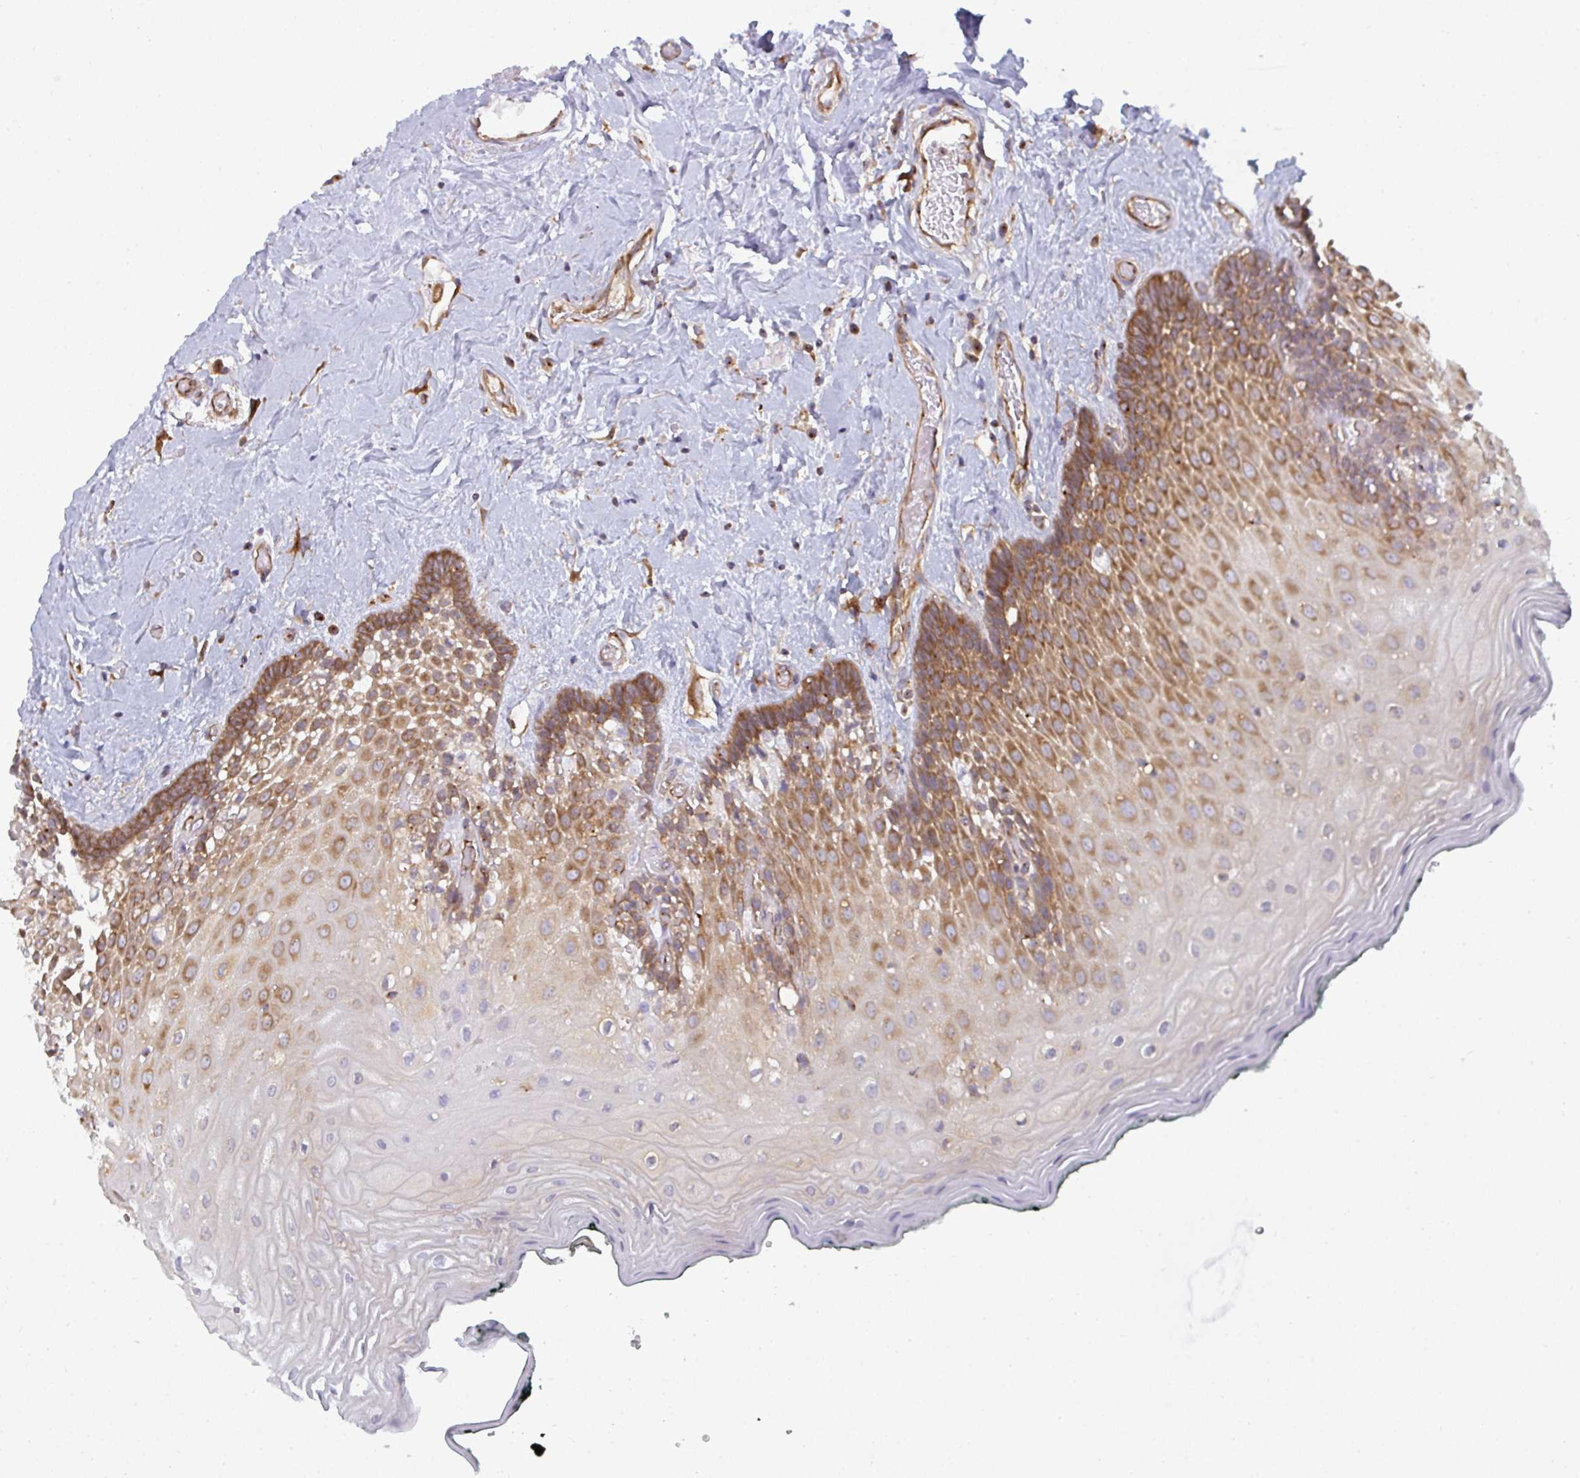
{"staining": {"intensity": "moderate", "quantity": ">75%", "location": "cytoplasmic/membranous"}, "tissue": "oral mucosa", "cell_type": "Squamous epithelial cells", "image_type": "normal", "snomed": [{"axis": "morphology", "description": "Normal tissue, NOS"}, {"axis": "morphology", "description": "Squamous cell carcinoma, NOS"}, {"axis": "topography", "description": "Oral tissue"}, {"axis": "topography", "description": "Head-Neck"}], "caption": "This is an image of immunohistochemistry (IHC) staining of unremarkable oral mucosa, which shows moderate positivity in the cytoplasmic/membranous of squamous epithelial cells.", "gene": "DYNC1I2", "patient": {"sex": "male", "age": 64}}